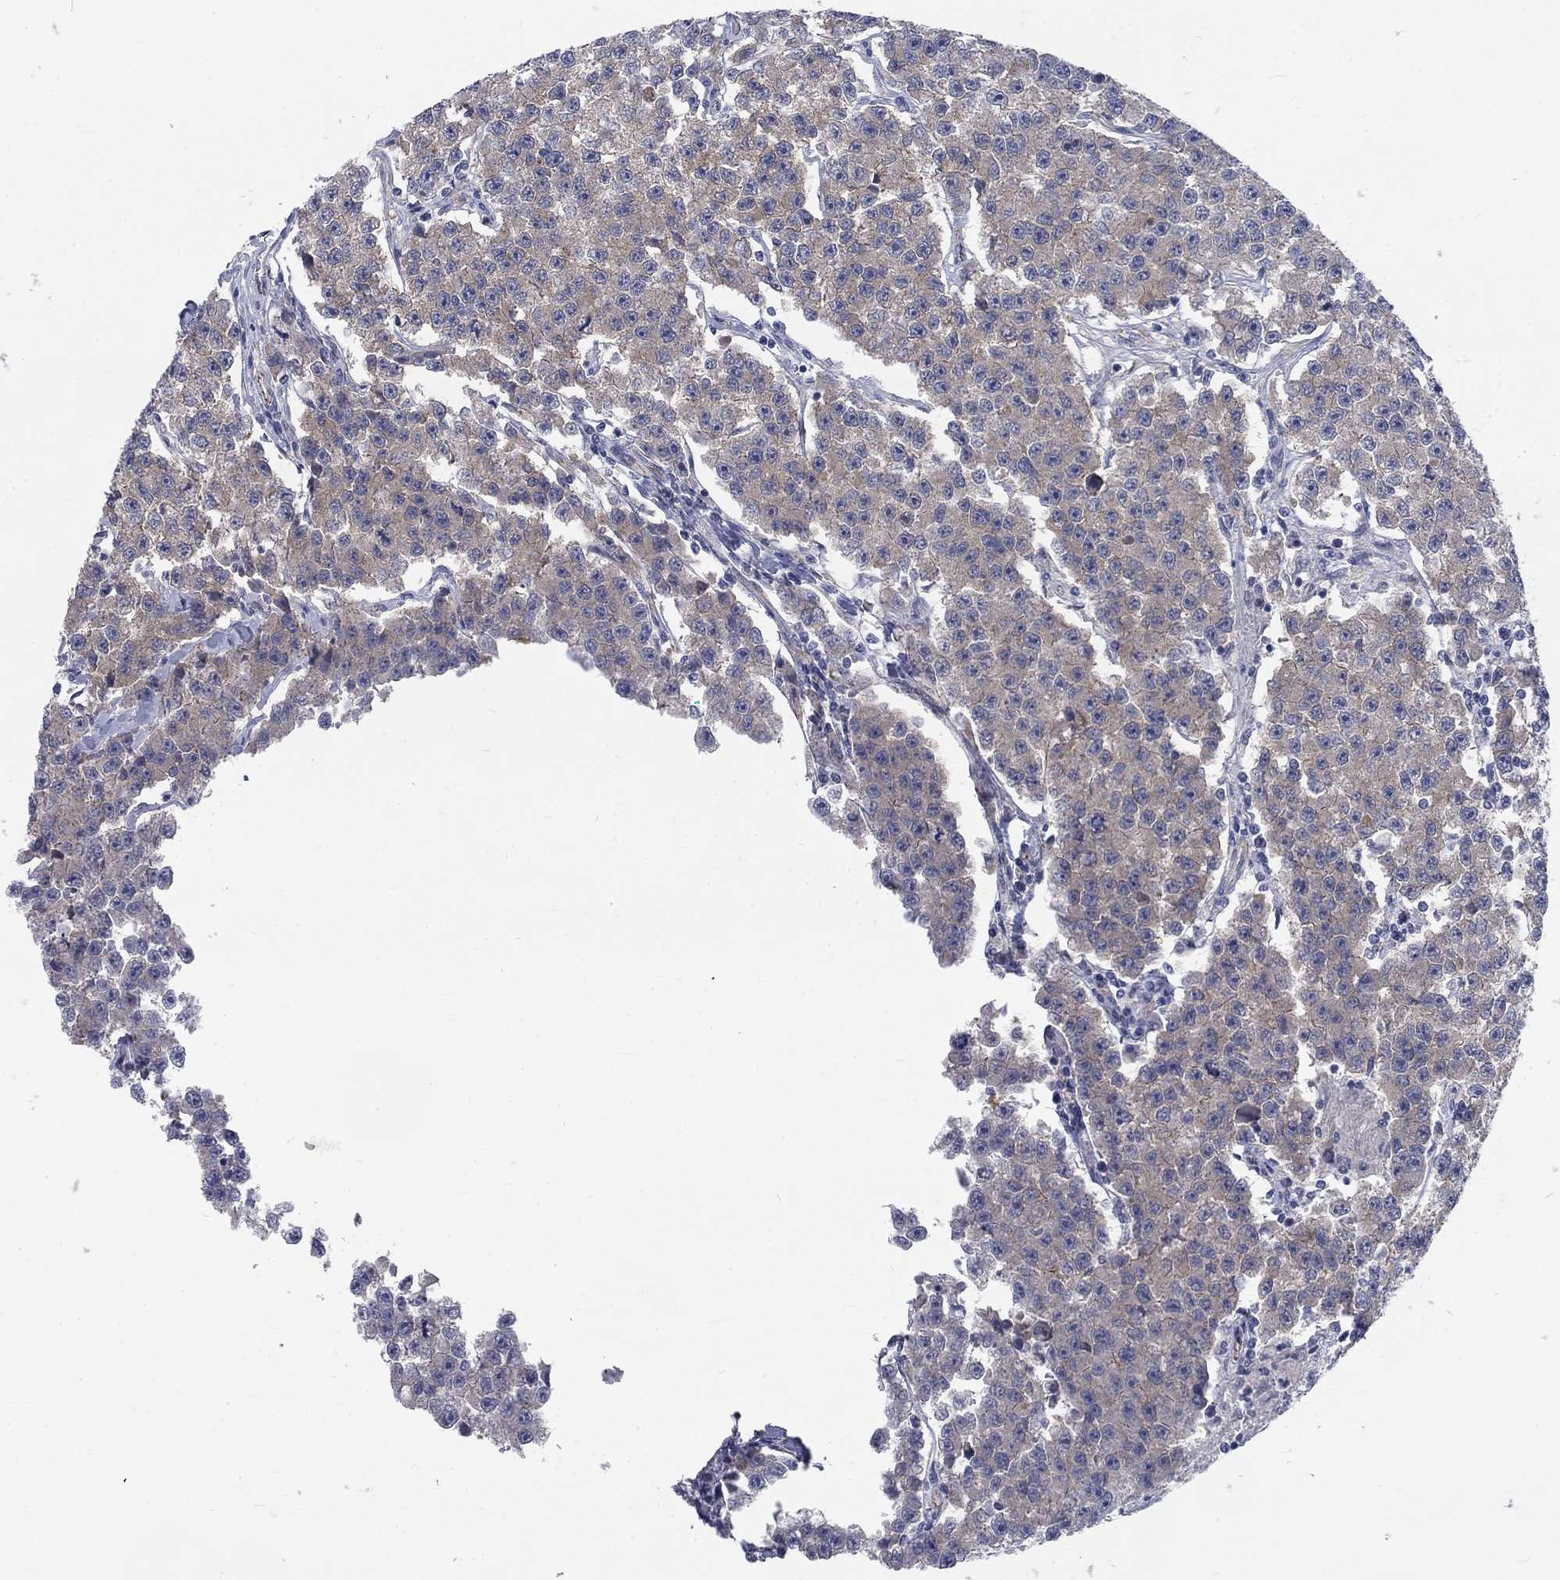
{"staining": {"intensity": "weak", "quantity": "<25%", "location": "cytoplasmic/membranous"}, "tissue": "testis cancer", "cell_type": "Tumor cells", "image_type": "cancer", "snomed": [{"axis": "morphology", "description": "Seminoma, NOS"}, {"axis": "topography", "description": "Testis"}], "caption": "The immunohistochemistry micrograph has no significant expression in tumor cells of testis cancer (seminoma) tissue.", "gene": "PHKA1", "patient": {"sex": "male", "age": 59}}